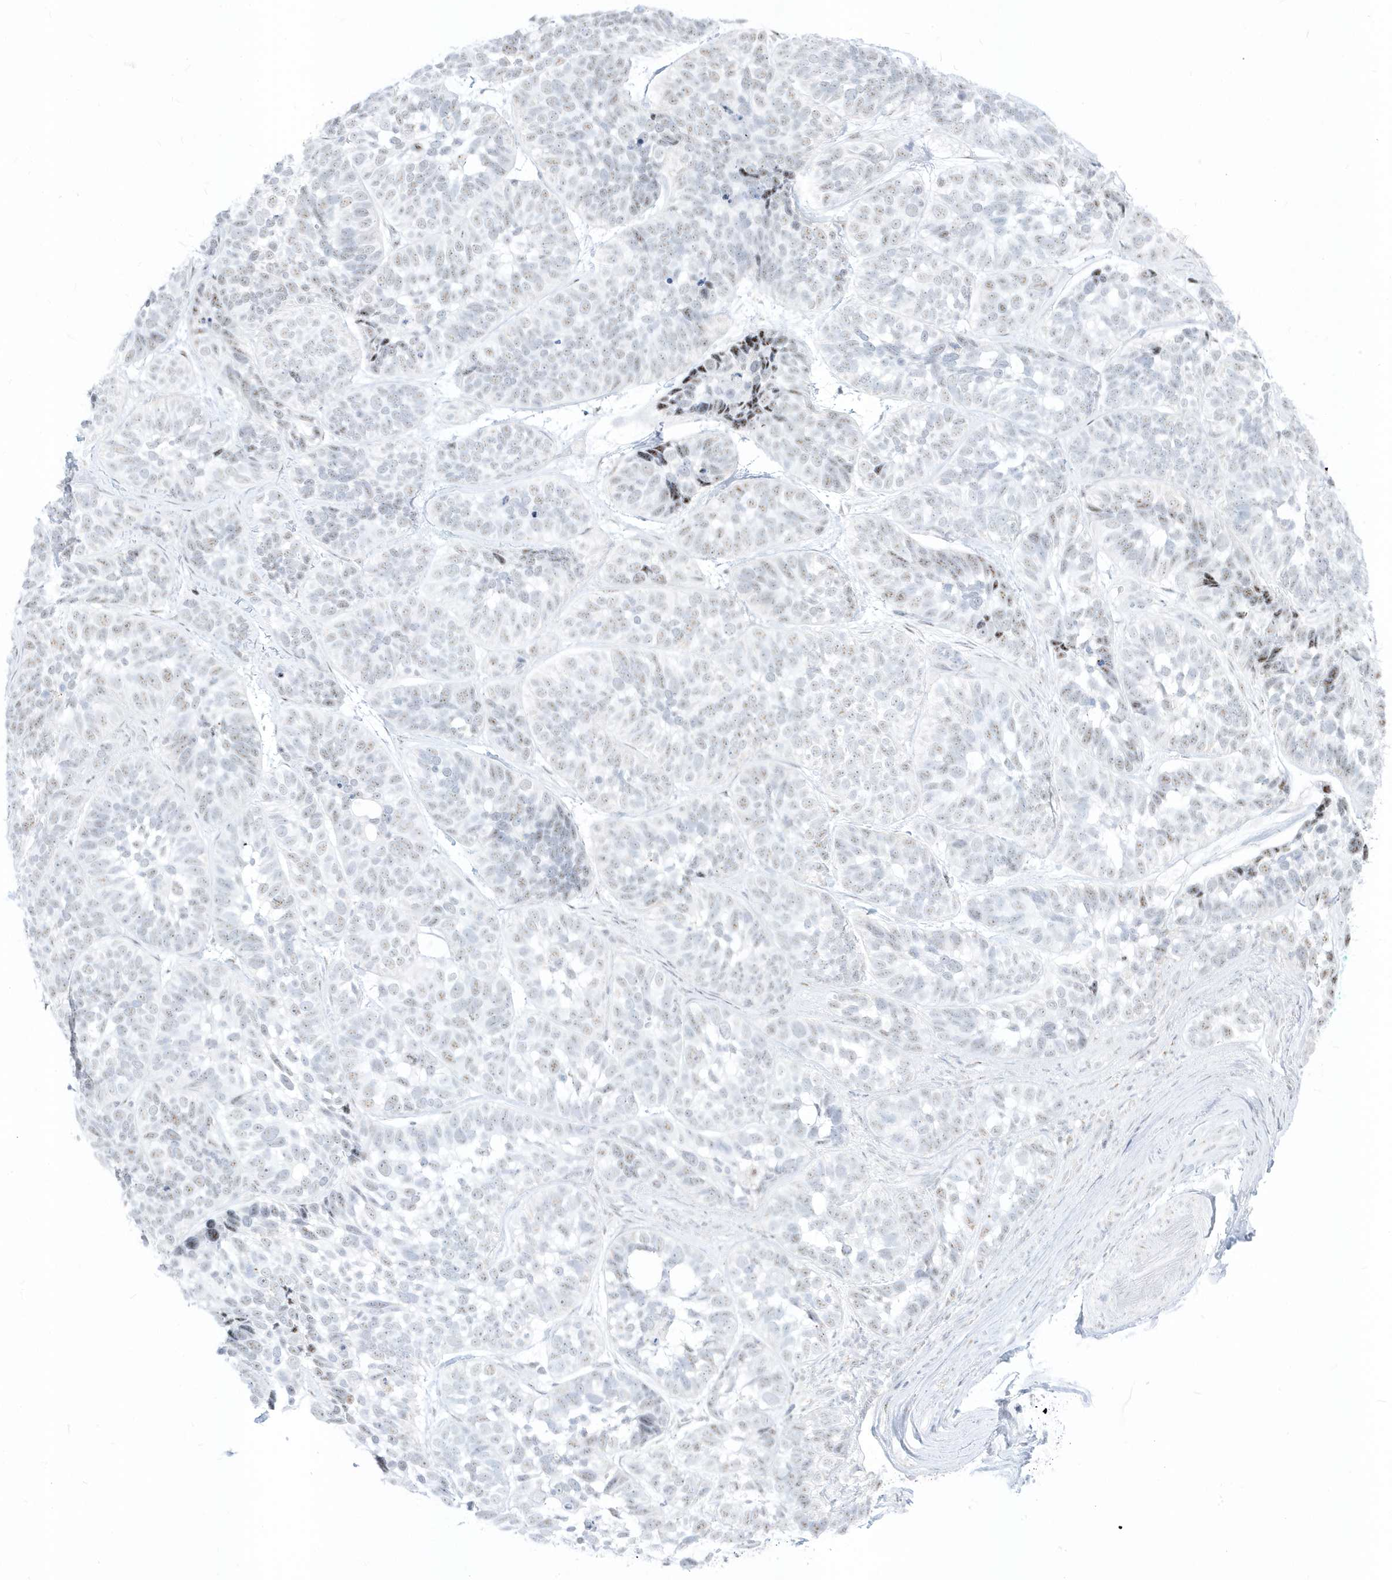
{"staining": {"intensity": "negative", "quantity": "none", "location": "none"}, "tissue": "skin cancer", "cell_type": "Tumor cells", "image_type": "cancer", "snomed": [{"axis": "morphology", "description": "Basal cell carcinoma"}, {"axis": "topography", "description": "Skin"}], "caption": "There is no significant staining in tumor cells of skin cancer (basal cell carcinoma).", "gene": "PLEKHN1", "patient": {"sex": "male", "age": 62}}